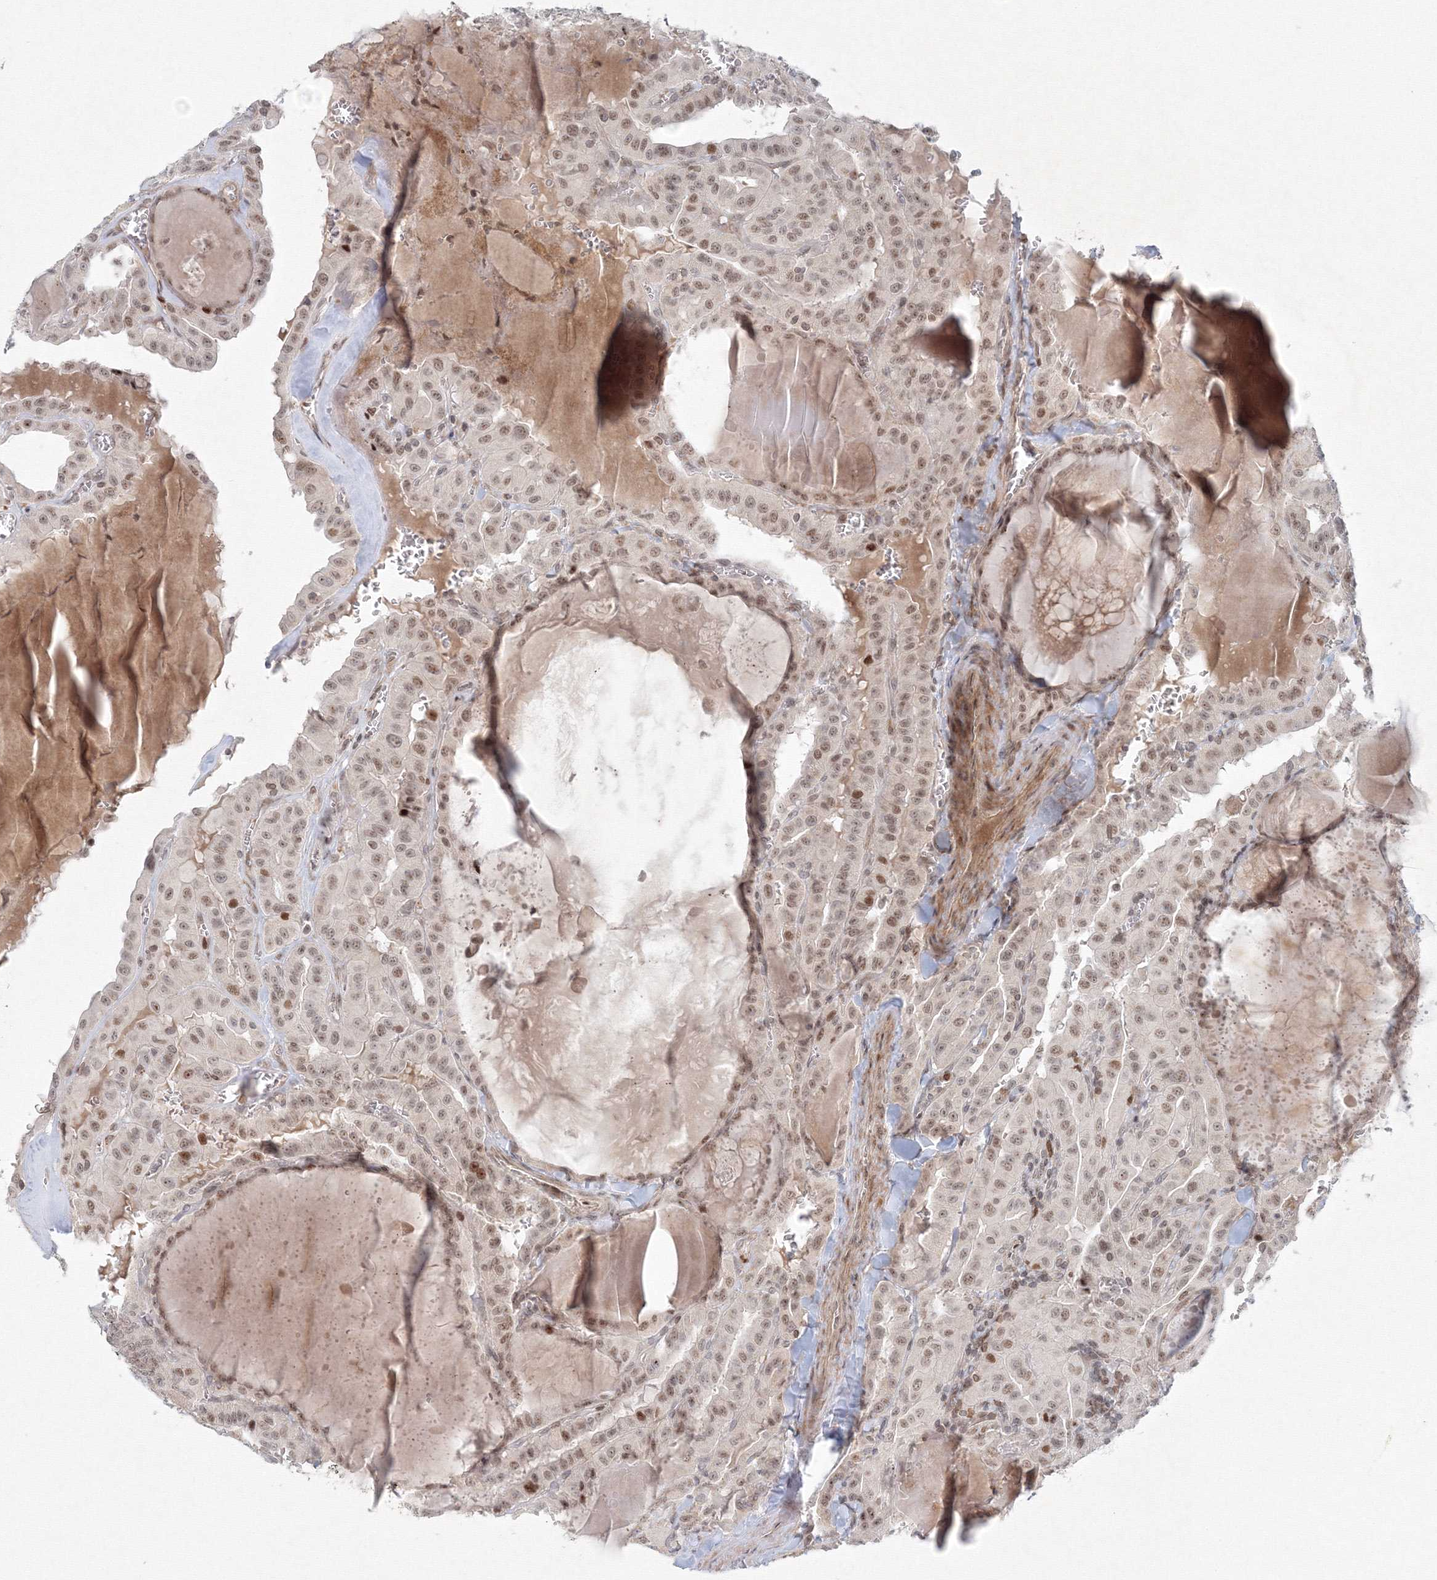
{"staining": {"intensity": "weak", "quantity": "<25%", "location": "nuclear"}, "tissue": "thyroid cancer", "cell_type": "Tumor cells", "image_type": "cancer", "snomed": [{"axis": "morphology", "description": "Papillary adenocarcinoma, NOS"}, {"axis": "topography", "description": "Thyroid gland"}], "caption": "This is a image of immunohistochemistry staining of thyroid cancer (papillary adenocarcinoma), which shows no expression in tumor cells.", "gene": "KIF4A", "patient": {"sex": "male", "age": 52}}